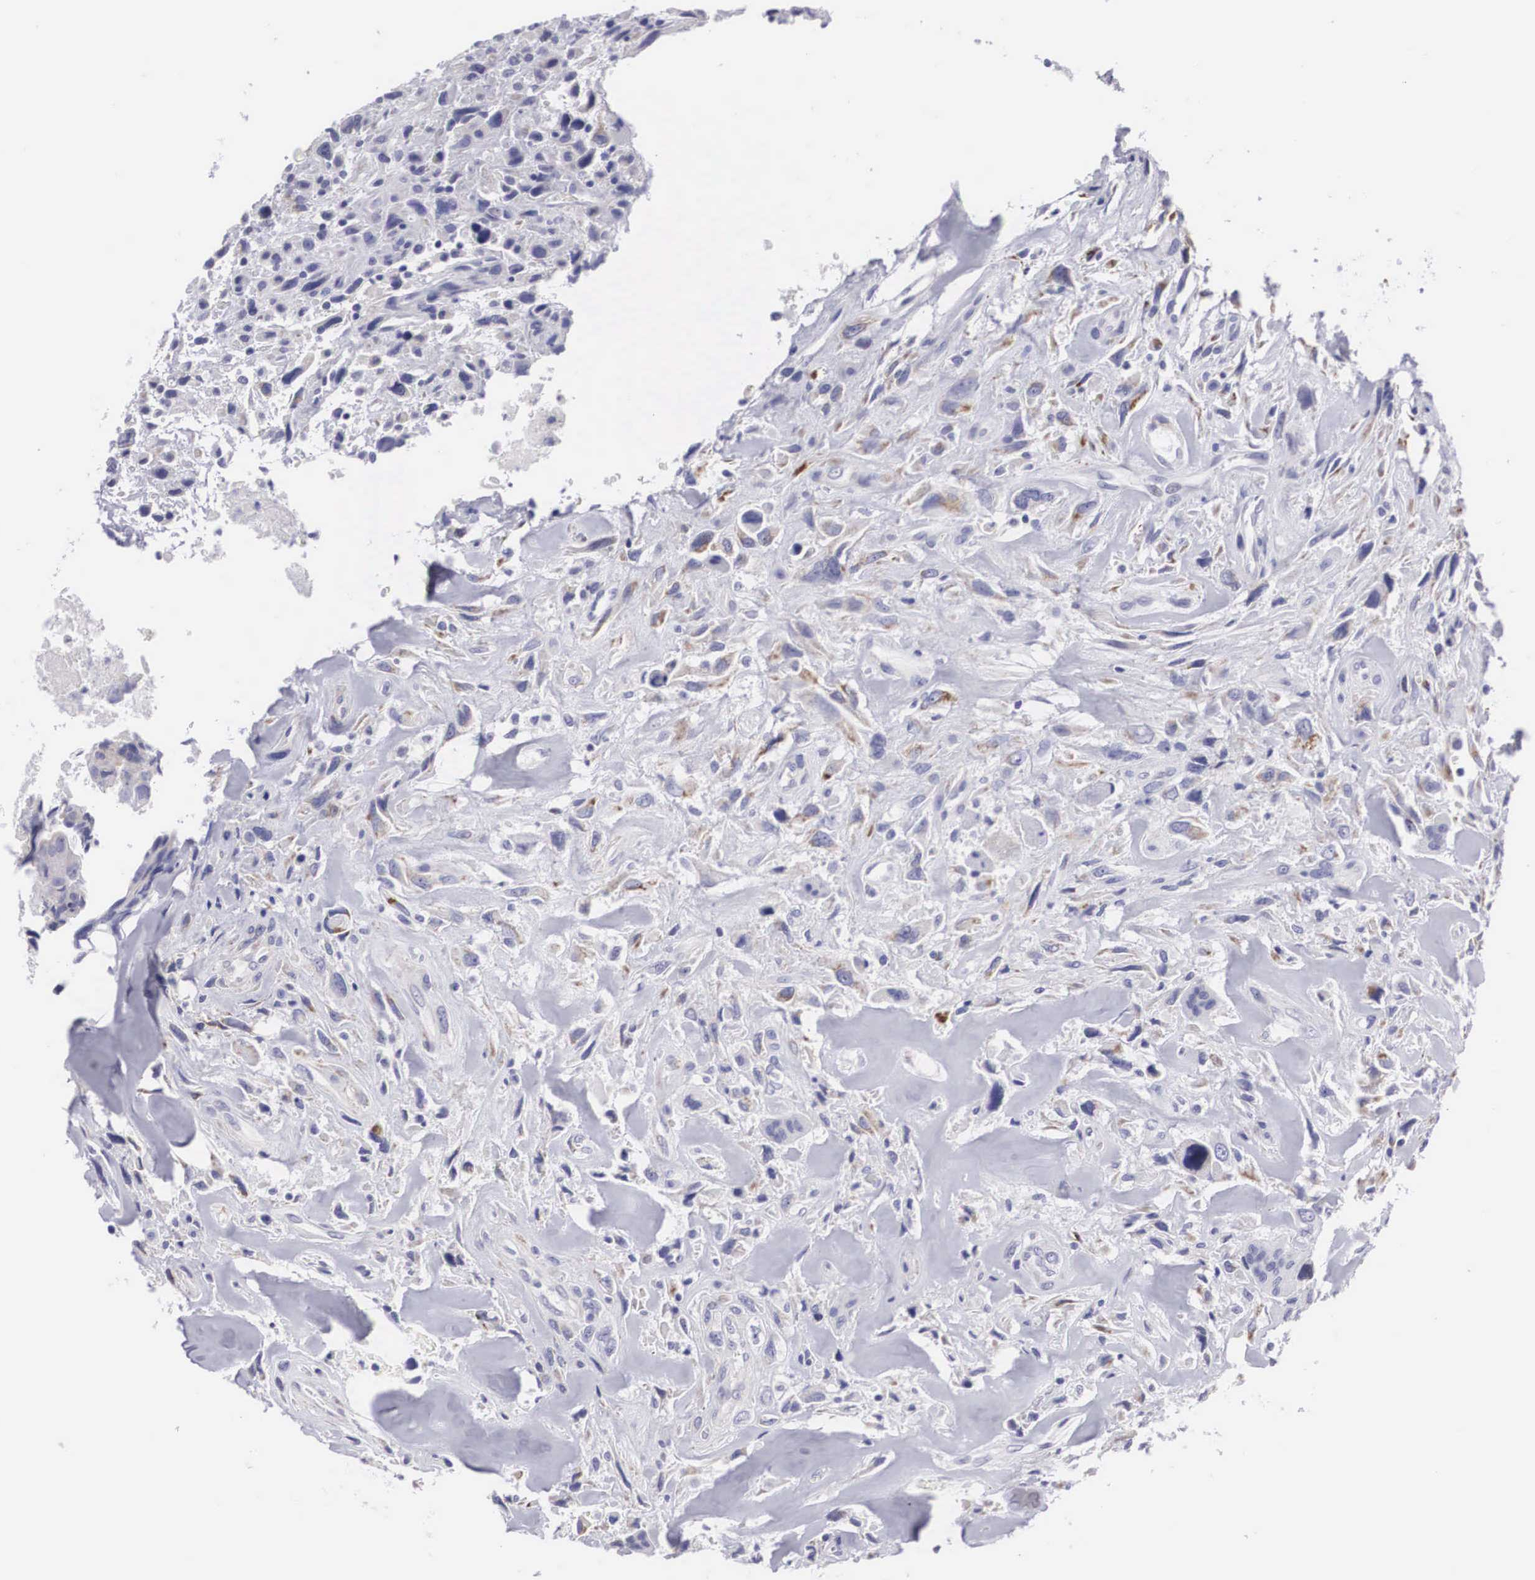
{"staining": {"intensity": "negative", "quantity": "none", "location": "none"}, "tissue": "breast cancer", "cell_type": "Tumor cells", "image_type": "cancer", "snomed": [{"axis": "morphology", "description": "Neoplasm, malignant, NOS"}, {"axis": "topography", "description": "Breast"}], "caption": "Immunohistochemical staining of breast cancer (malignant neoplasm) displays no significant staining in tumor cells.", "gene": "ARMCX3", "patient": {"sex": "female", "age": 50}}